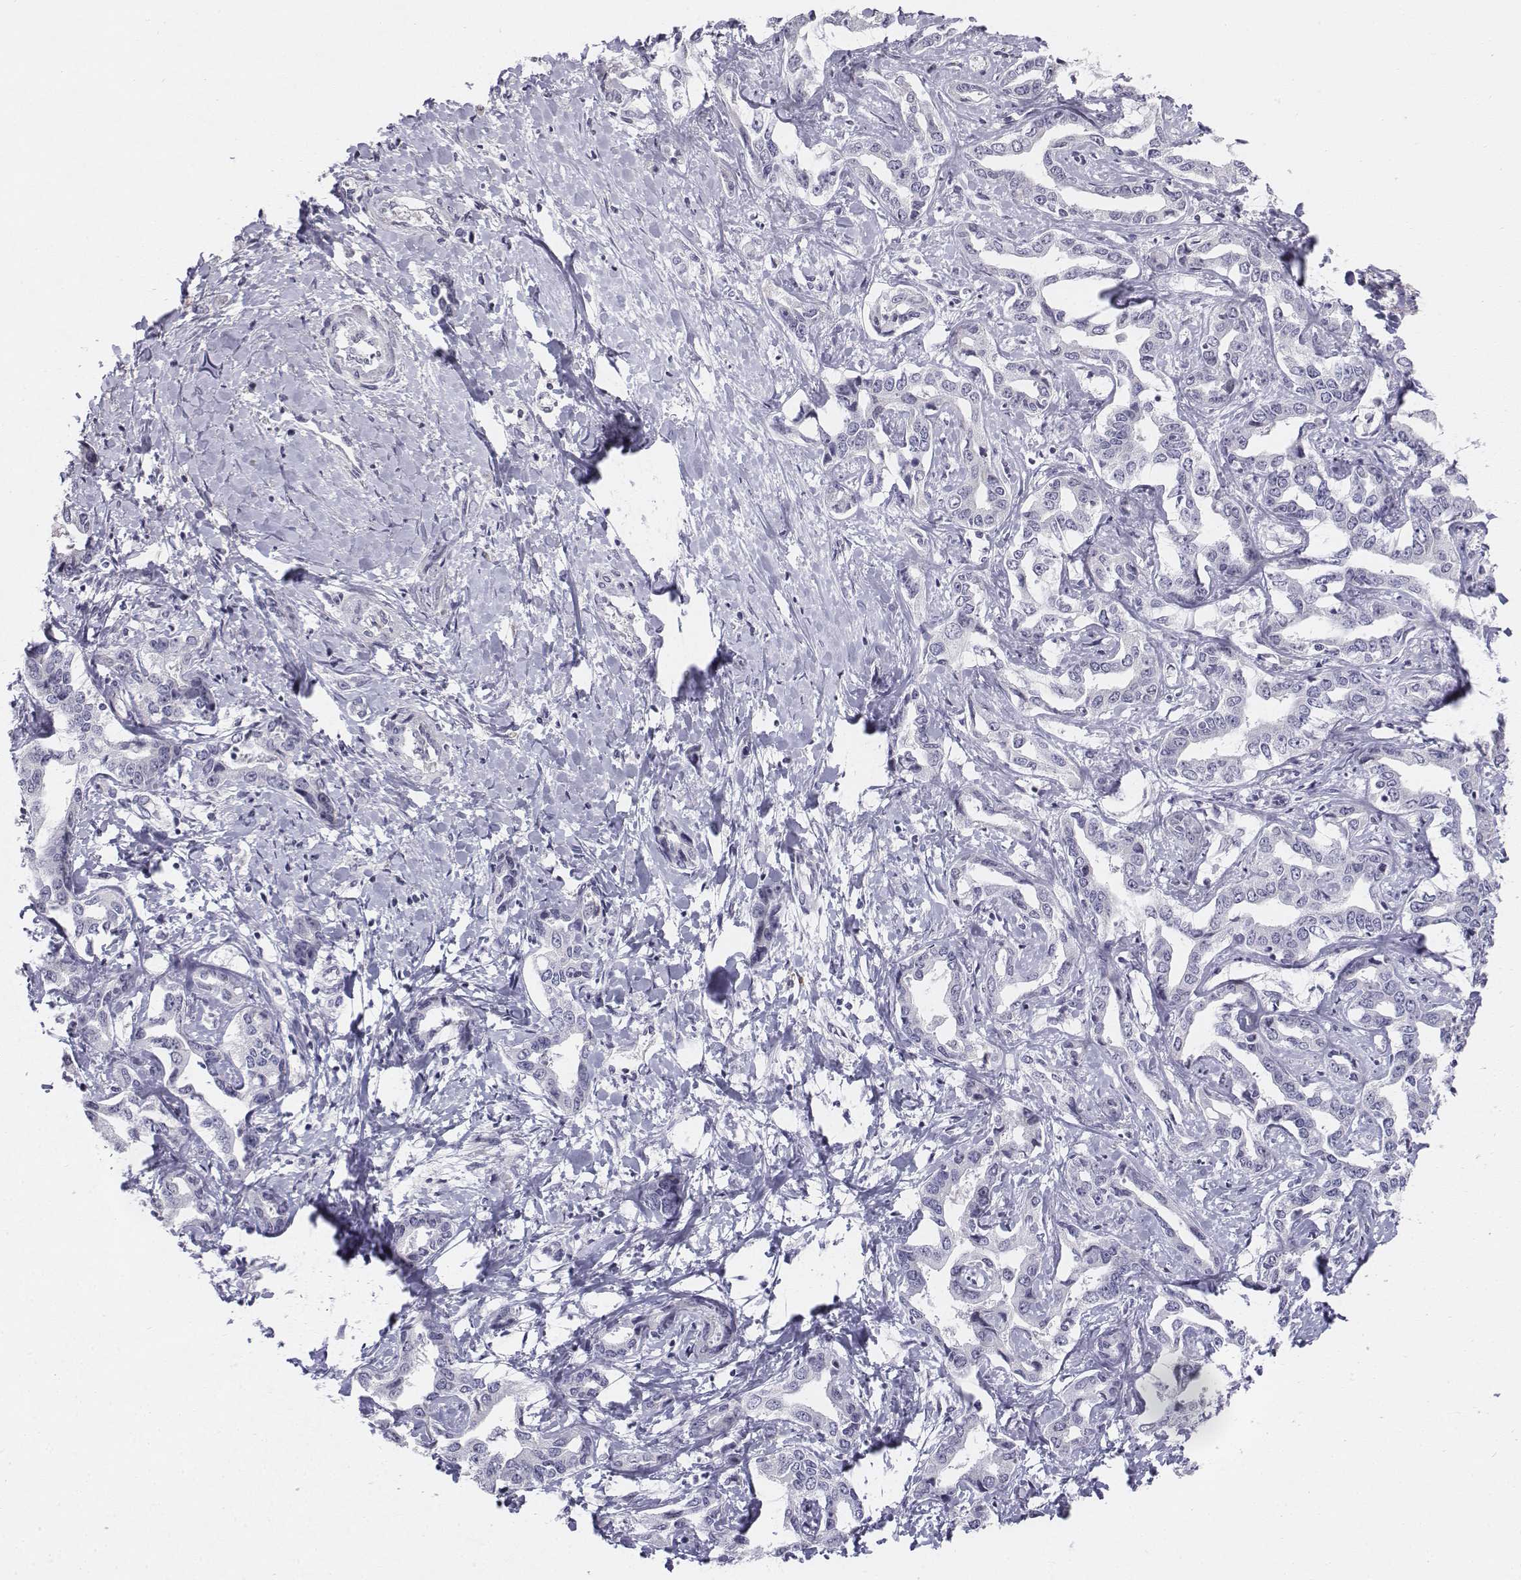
{"staining": {"intensity": "negative", "quantity": "none", "location": "none"}, "tissue": "liver cancer", "cell_type": "Tumor cells", "image_type": "cancer", "snomed": [{"axis": "morphology", "description": "Cholangiocarcinoma"}, {"axis": "topography", "description": "Liver"}], "caption": "Liver cancer was stained to show a protein in brown. There is no significant staining in tumor cells.", "gene": "PENK", "patient": {"sex": "male", "age": 59}}